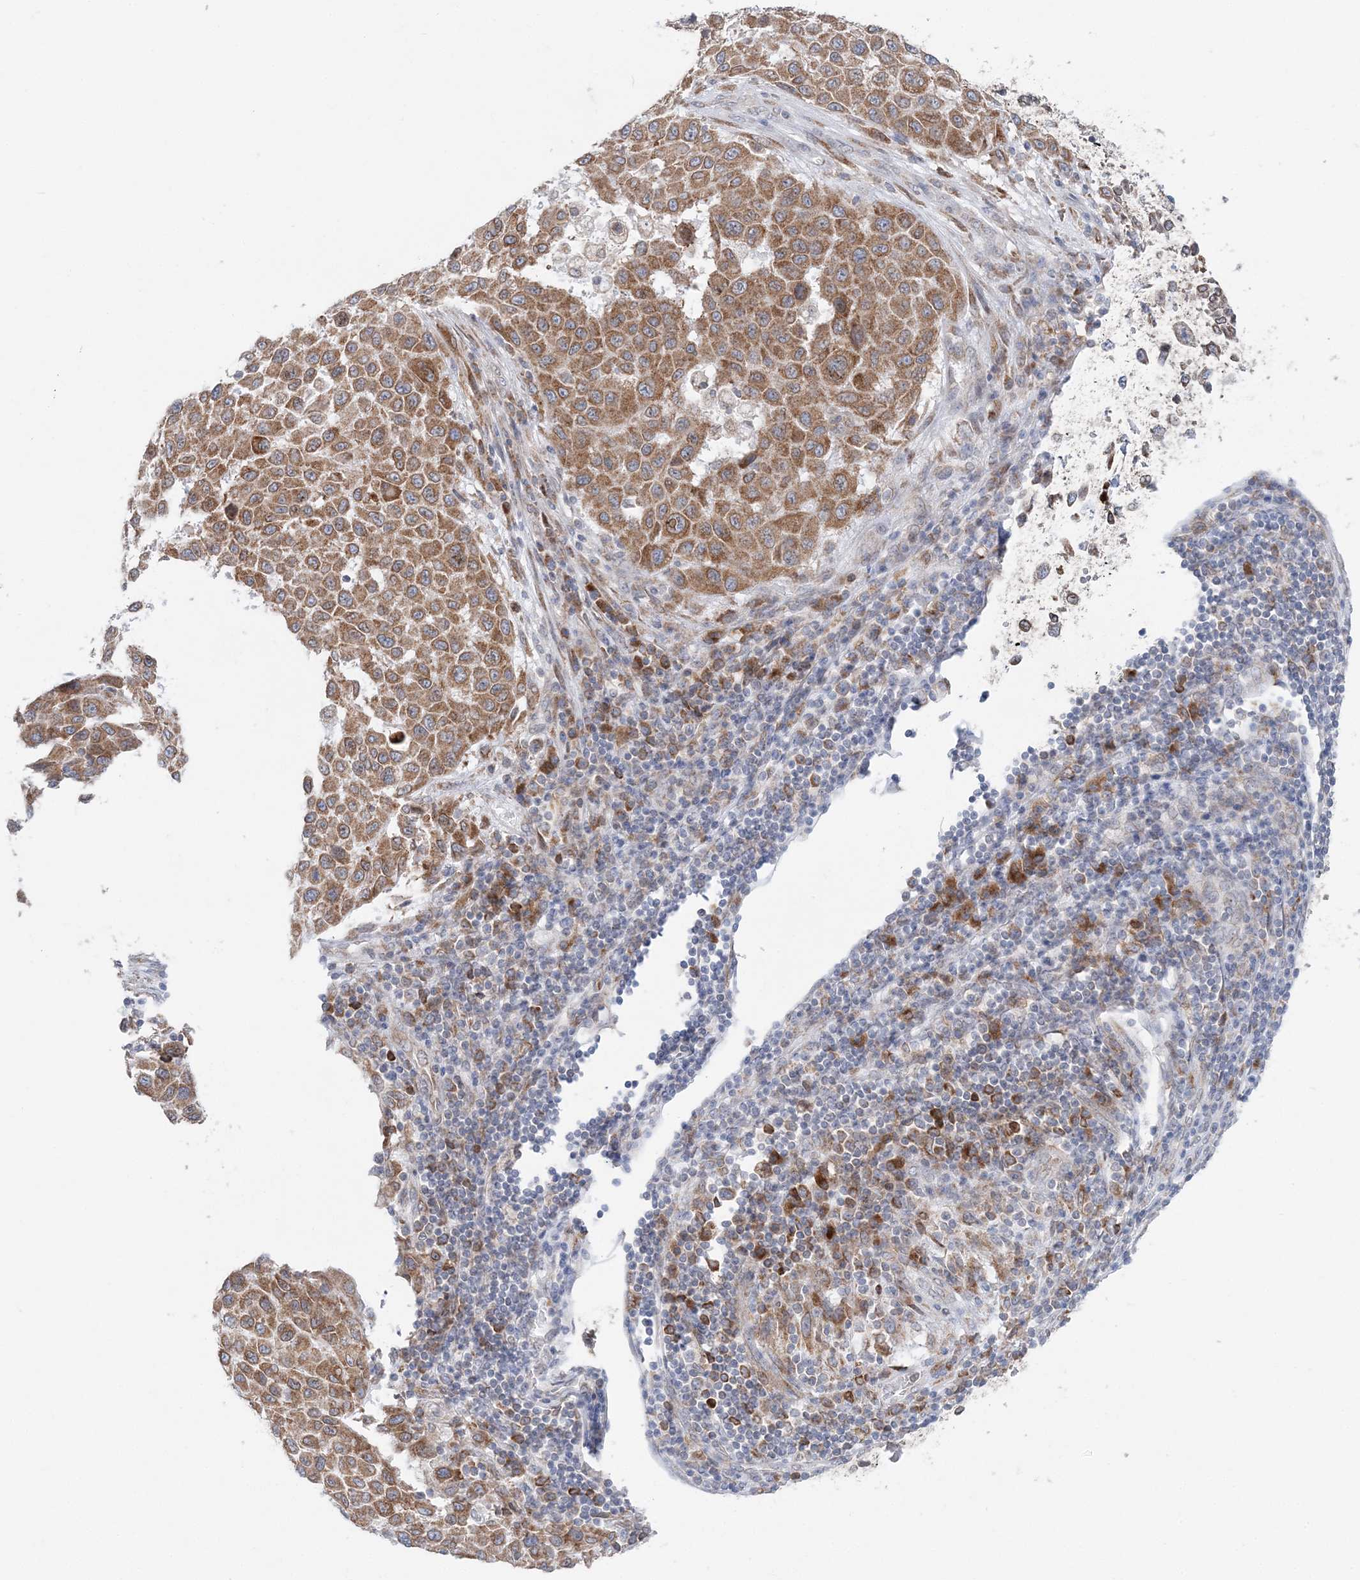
{"staining": {"intensity": "moderate", "quantity": ">75%", "location": "cytoplasmic/membranous"}, "tissue": "melanoma", "cell_type": "Tumor cells", "image_type": "cancer", "snomed": [{"axis": "morphology", "description": "Malignant melanoma, Metastatic site"}, {"axis": "topography", "description": "Lymph node"}], "caption": "Human melanoma stained with a protein marker shows moderate staining in tumor cells.", "gene": "TMED10", "patient": {"sex": "male", "age": 61}}